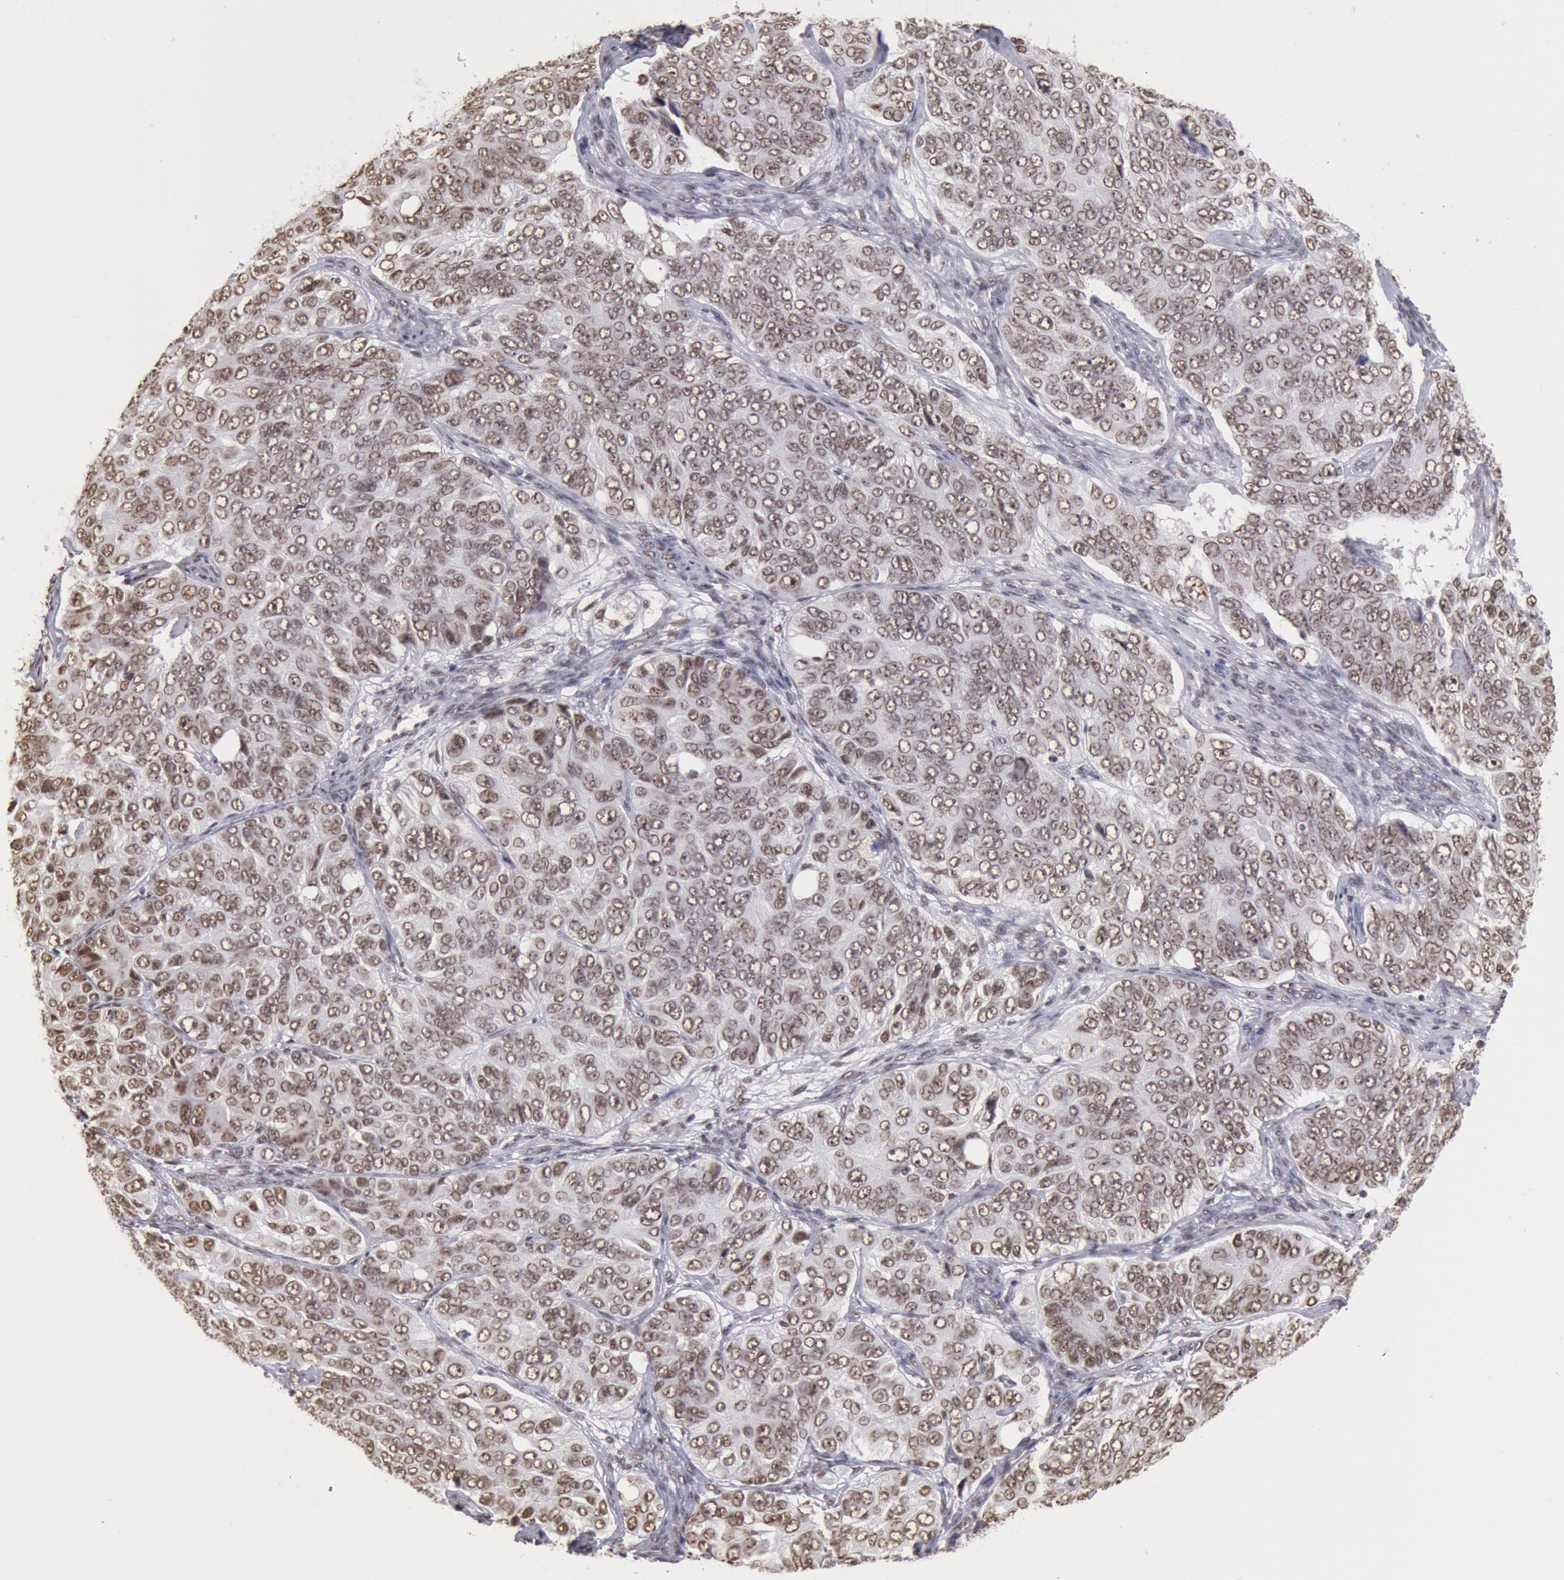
{"staining": {"intensity": "moderate", "quantity": ">75%", "location": "nuclear"}, "tissue": "ovarian cancer", "cell_type": "Tumor cells", "image_type": "cancer", "snomed": [{"axis": "morphology", "description": "Carcinoma, endometroid"}, {"axis": "topography", "description": "Ovary"}], "caption": "DAB (3,3'-diaminobenzidine) immunohistochemical staining of ovarian cancer shows moderate nuclear protein staining in about >75% of tumor cells.", "gene": "SNRPD3", "patient": {"sex": "female", "age": 51}}